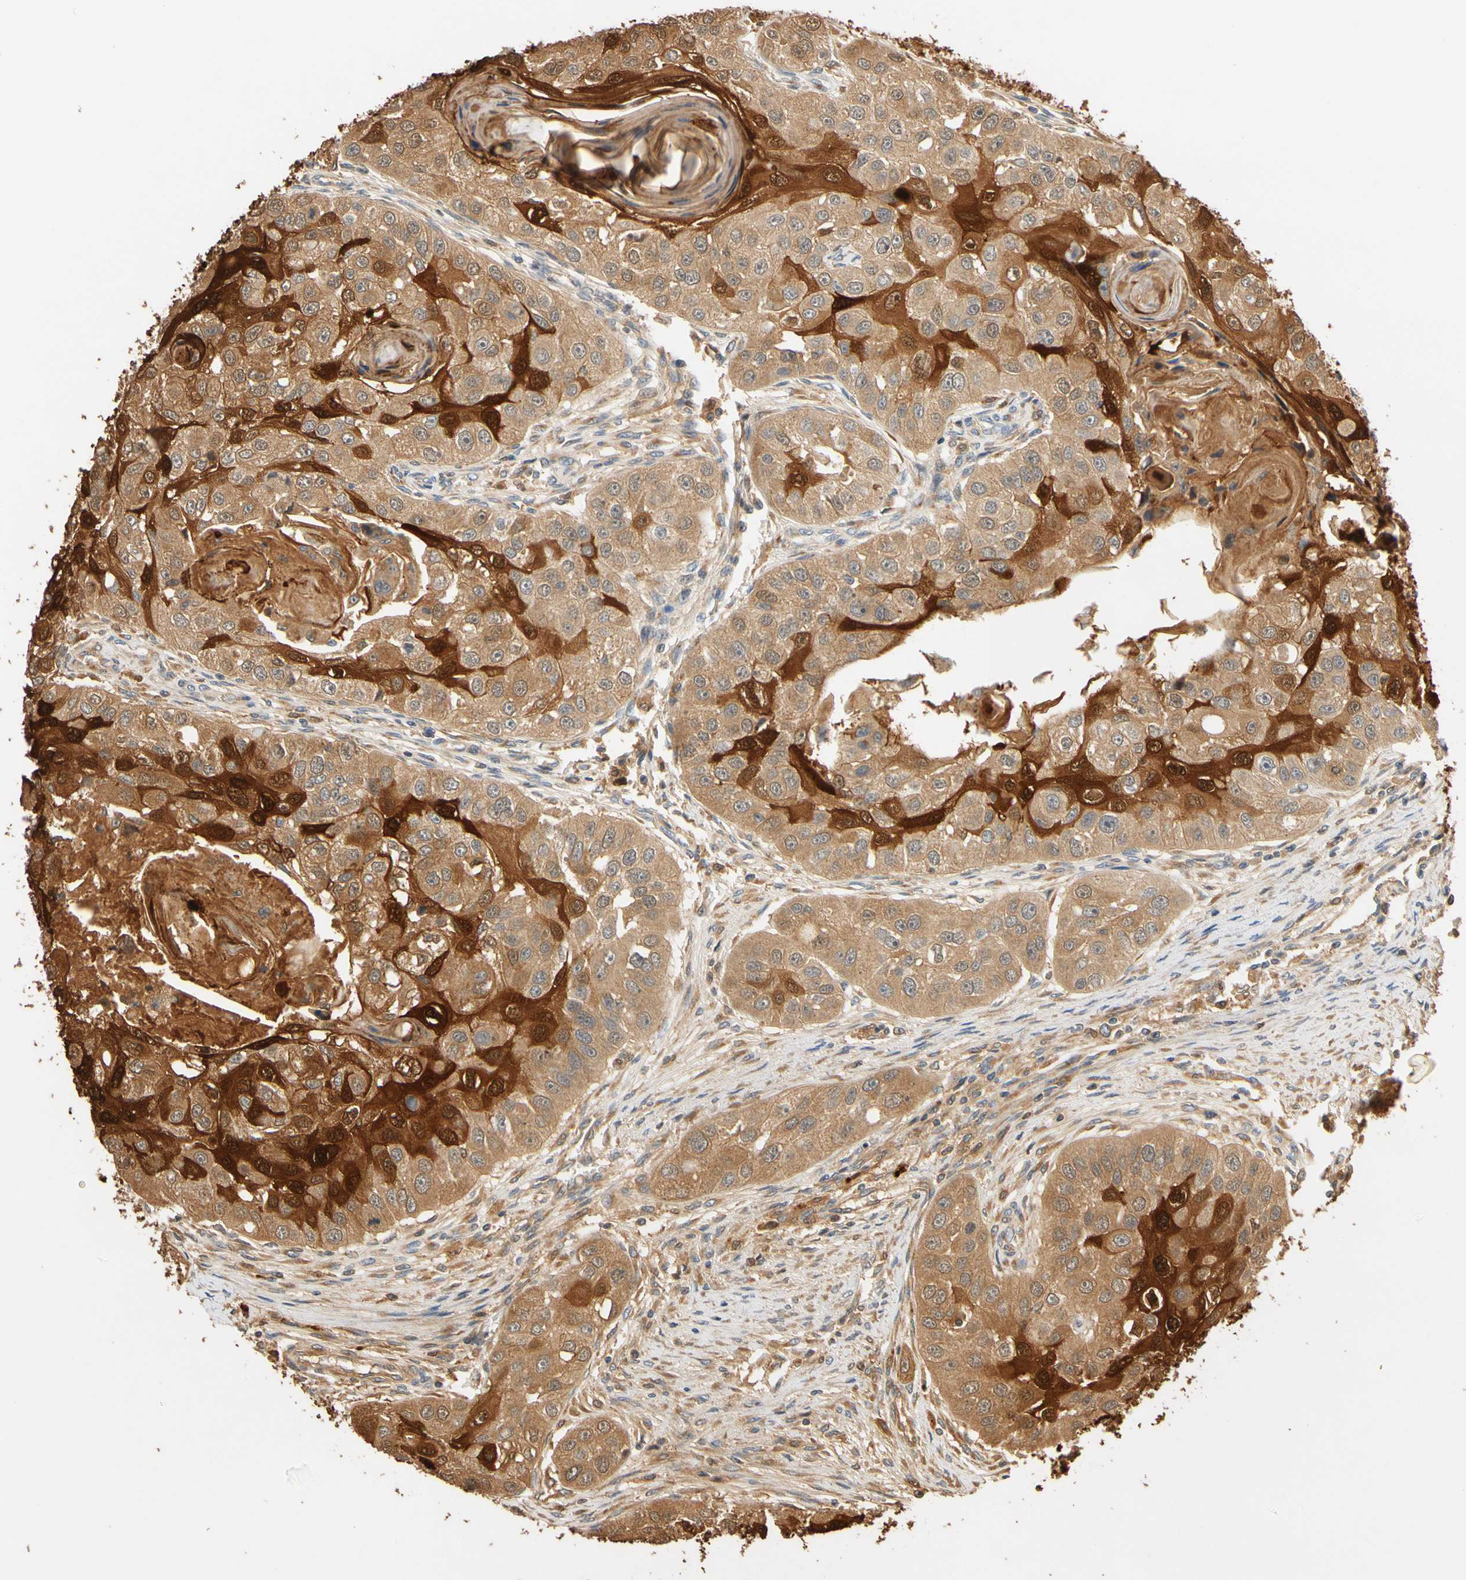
{"staining": {"intensity": "strong", "quantity": ">75%", "location": "cytoplasmic/membranous,nuclear"}, "tissue": "head and neck cancer", "cell_type": "Tumor cells", "image_type": "cancer", "snomed": [{"axis": "morphology", "description": "Normal tissue, NOS"}, {"axis": "morphology", "description": "Squamous cell carcinoma, NOS"}, {"axis": "topography", "description": "Skeletal muscle"}, {"axis": "topography", "description": "Head-Neck"}], "caption": "Strong cytoplasmic/membranous and nuclear positivity for a protein is identified in approximately >75% of tumor cells of head and neck squamous cell carcinoma using IHC.", "gene": "GPSM2", "patient": {"sex": "male", "age": 51}}